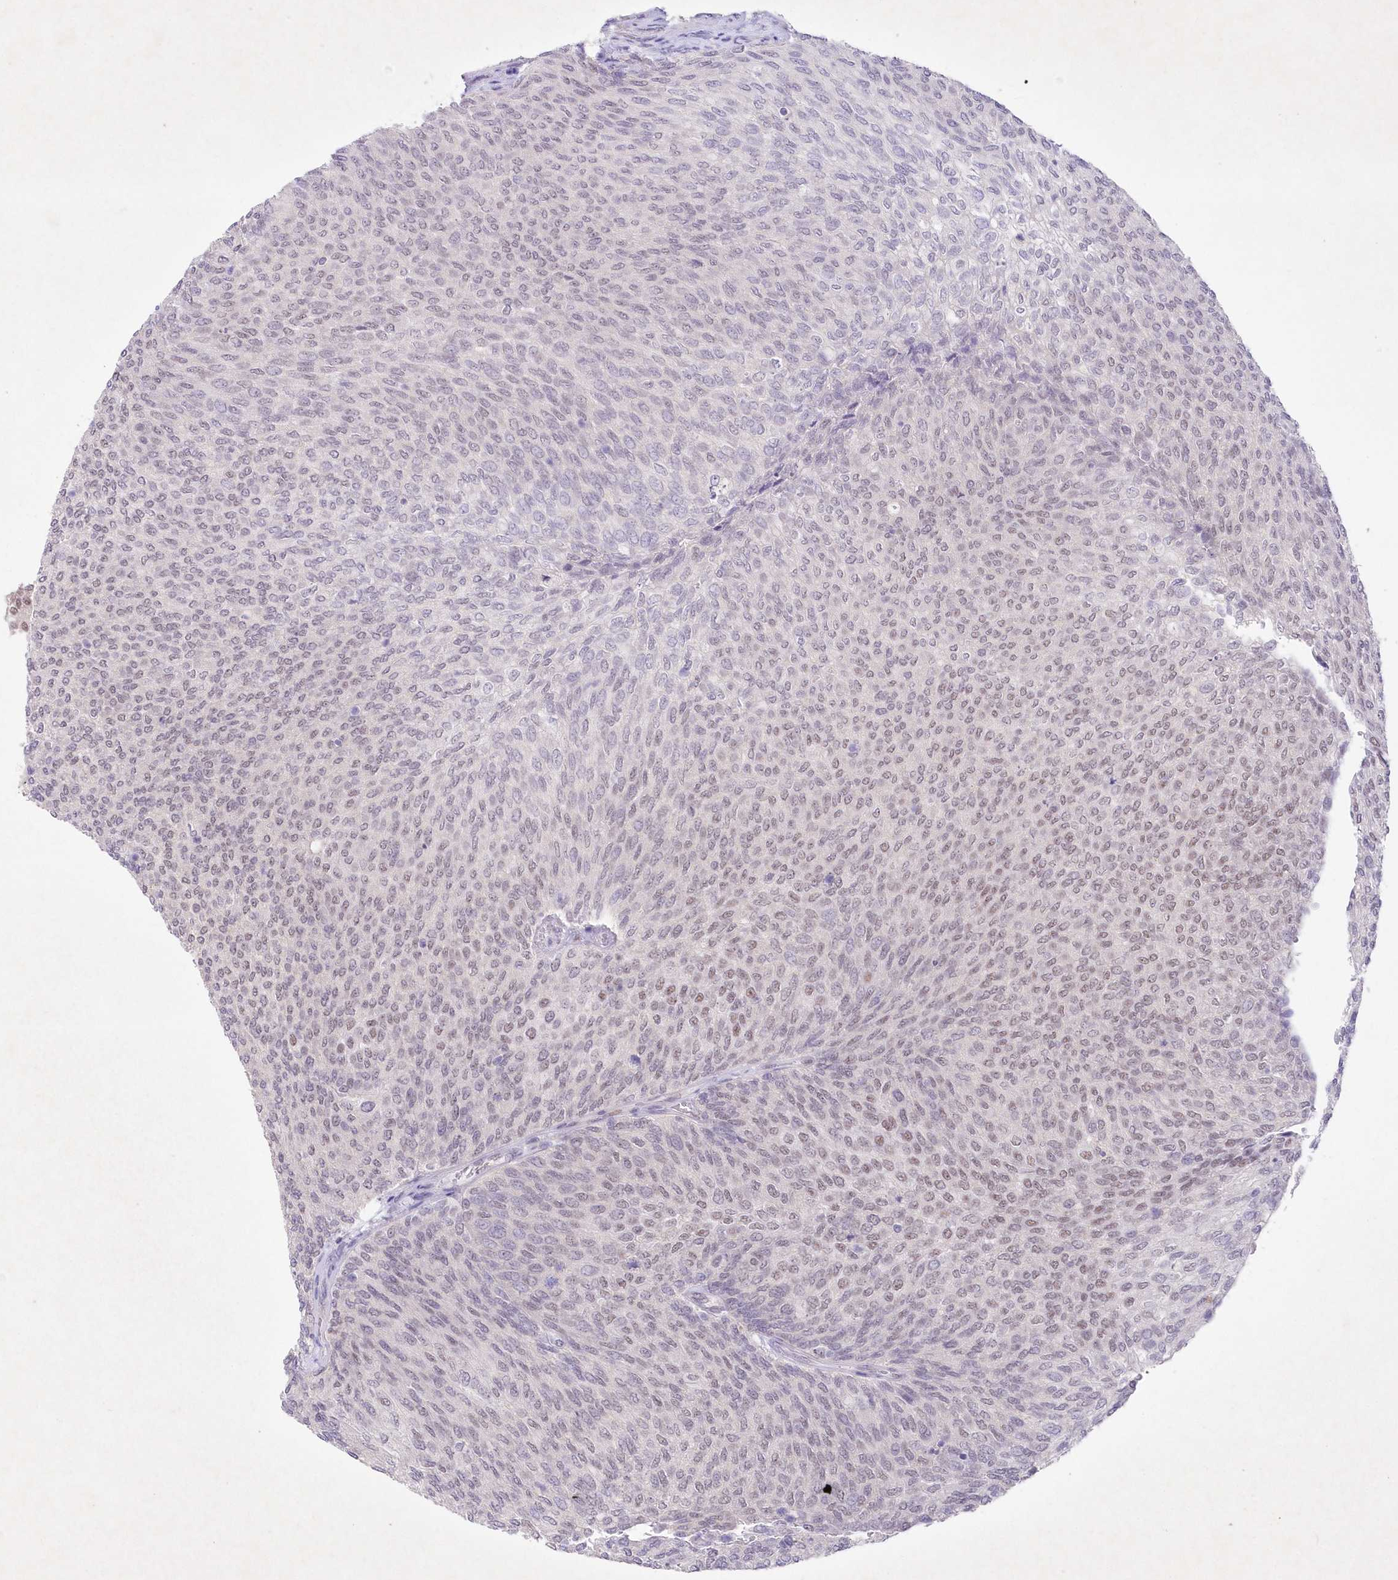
{"staining": {"intensity": "weak", "quantity": "<25%", "location": "nuclear"}, "tissue": "urothelial cancer", "cell_type": "Tumor cells", "image_type": "cancer", "snomed": [{"axis": "morphology", "description": "Urothelial carcinoma, Low grade"}, {"axis": "topography", "description": "Urinary bladder"}], "caption": "Immunohistochemistry of low-grade urothelial carcinoma reveals no staining in tumor cells.", "gene": "RBM27", "patient": {"sex": "female", "age": 79}}